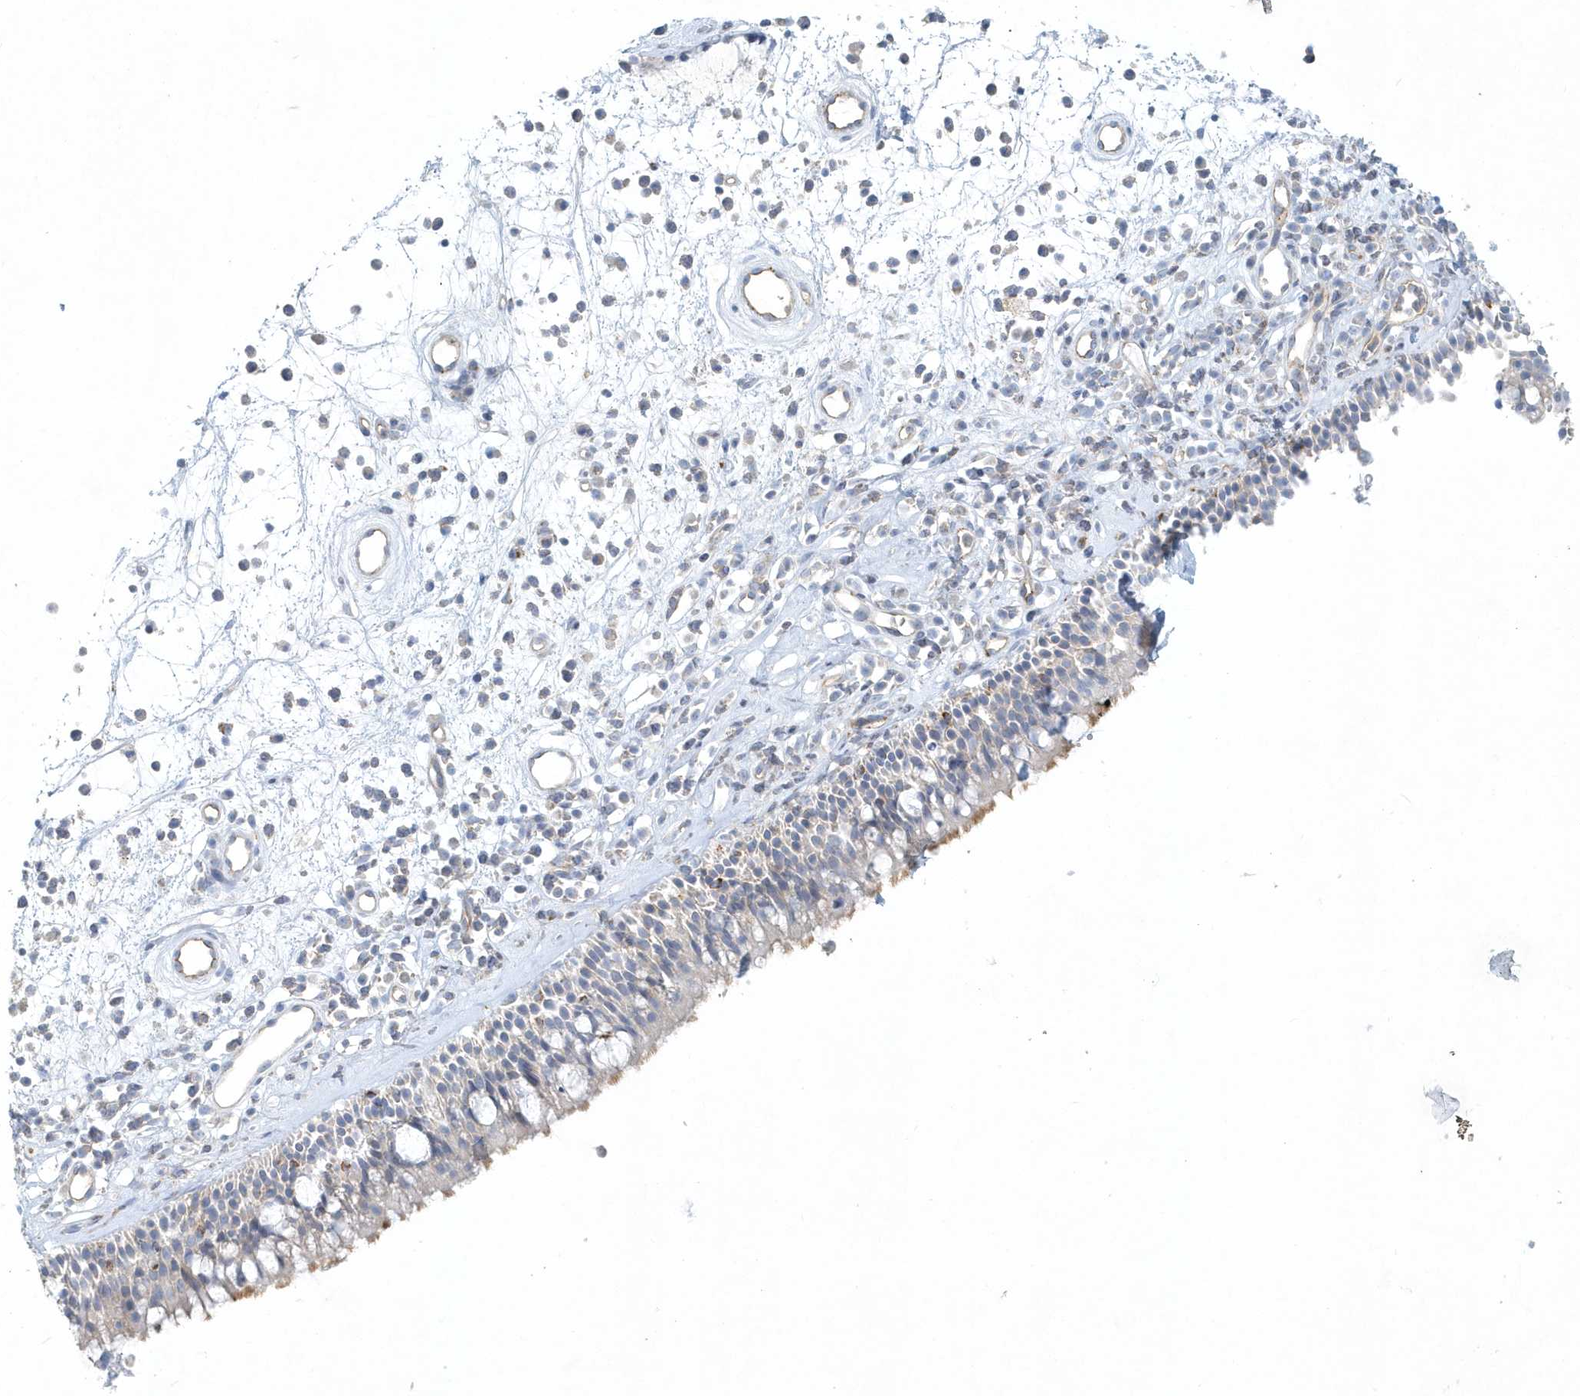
{"staining": {"intensity": "weak", "quantity": "25%-75%", "location": "cytoplasmic/membranous"}, "tissue": "nasopharynx", "cell_type": "Respiratory epithelial cells", "image_type": "normal", "snomed": [{"axis": "morphology", "description": "Normal tissue, NOS"}, {"axis": "morphology", "description": "Inflammation, NOS"}, {"axis": "morphology", "description": "Malignant melanoma, Metastatic site"}, {"axis": "topography", "description": "Nasopharynx"}], "caption": "Protein expression by immunohistochemistry exhibits weak cytoplasmic/membranous positivity in approximately 25%-75% of respiratory epithelial cells in normal nasopharynx. The protein is shown in brown color, while the nuclei are stained blue.", "gene": "DNAH1", "patient": {"sex": "male", "age": 70}}